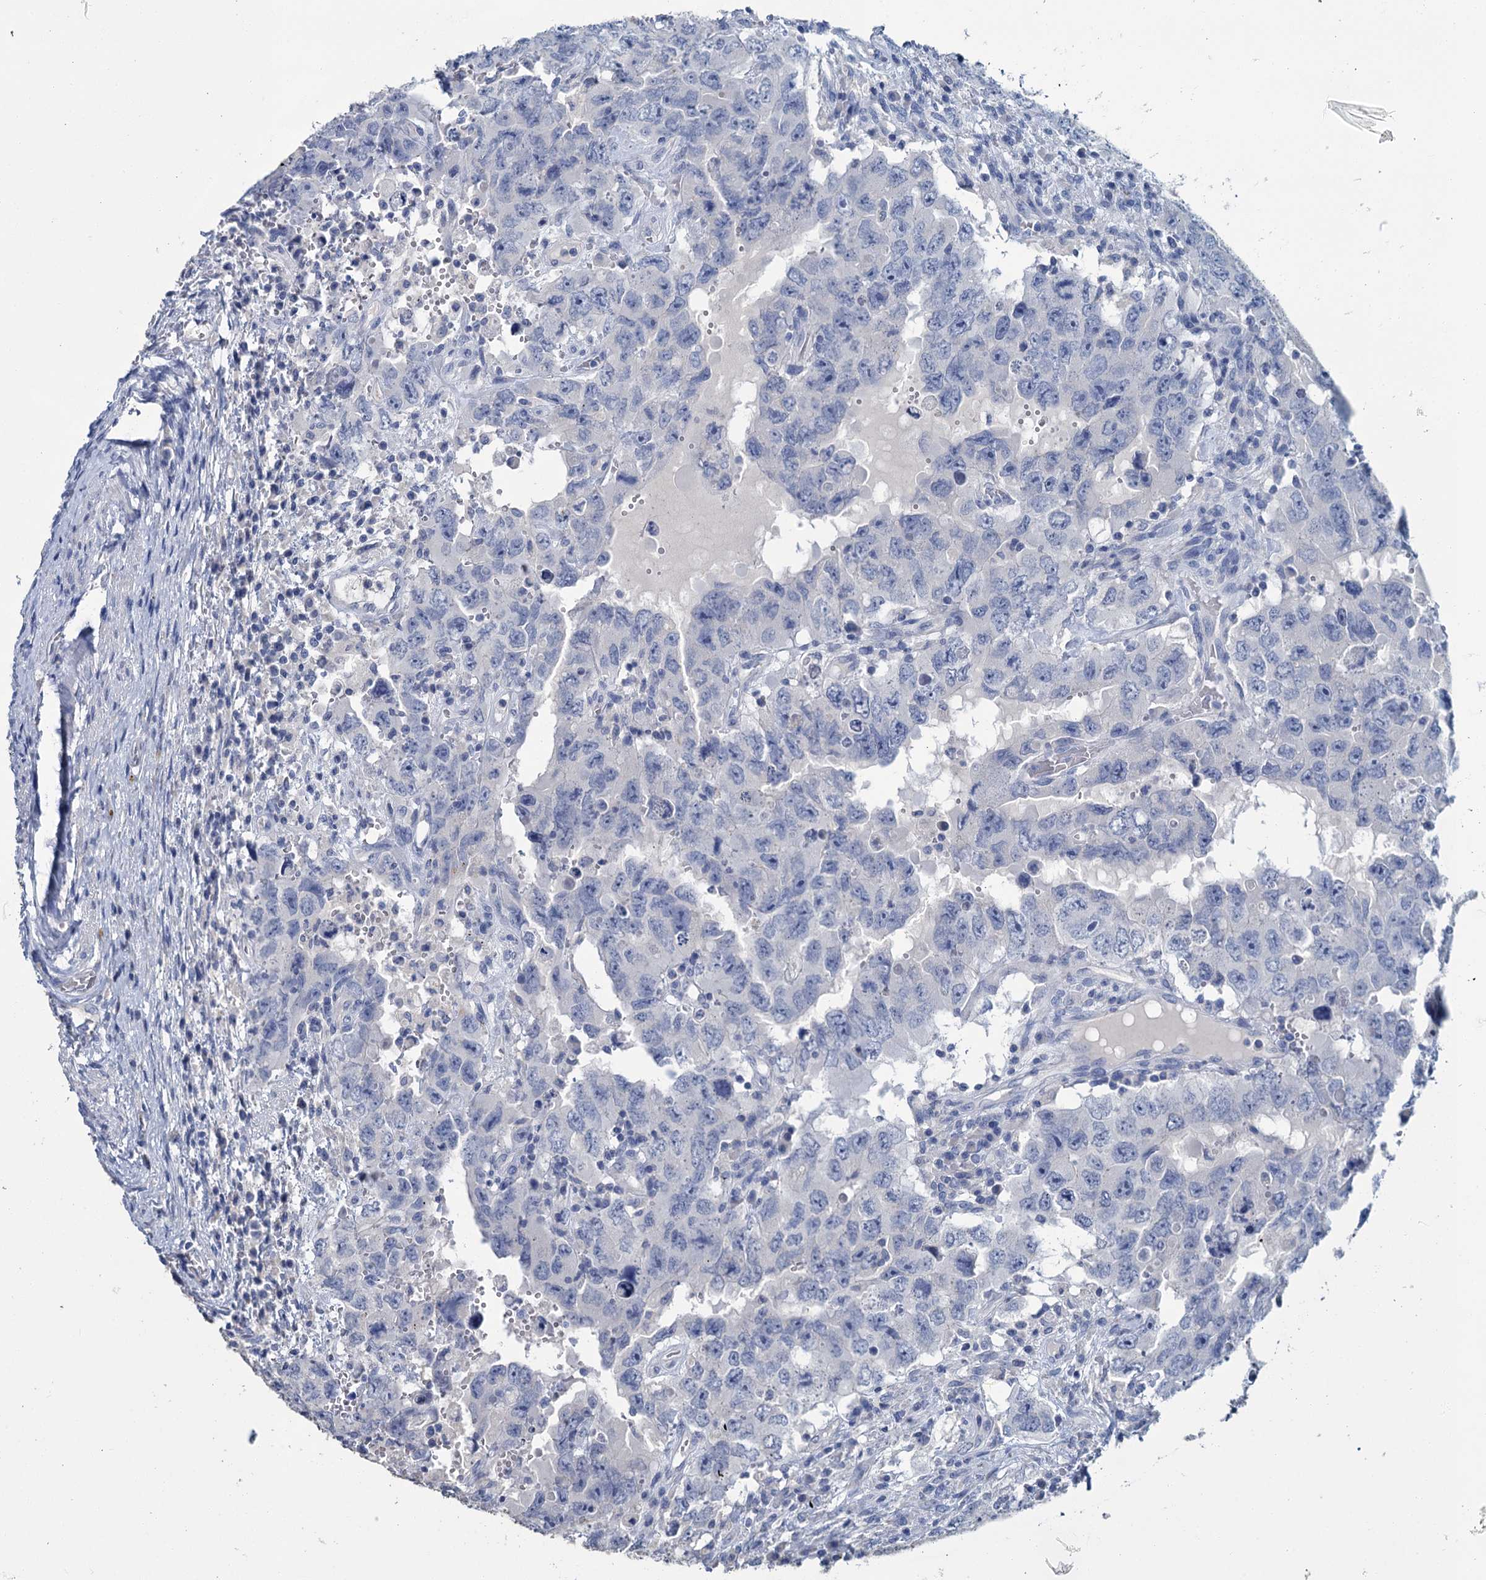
{"staining": {"intensity": "negative", "quantity": "none", "location": "none"}, "tissue": "testis cancer", "cell_type": "Tumor cells", "image_type": "cancer", "snomed": [{"axis": "morphology", "description": "Carcinoma, Embryonal, NOS"}, {"axis": "topography", "description": "Testis"}], "caption": "An IHC photomicrograph of embryonal carcinoma (testis) is shown. There is no staining in tumor cells of embryonal carcinoma (testis).", "gene": "SNCB", "patient": {"sex": "male", "age": 26}}